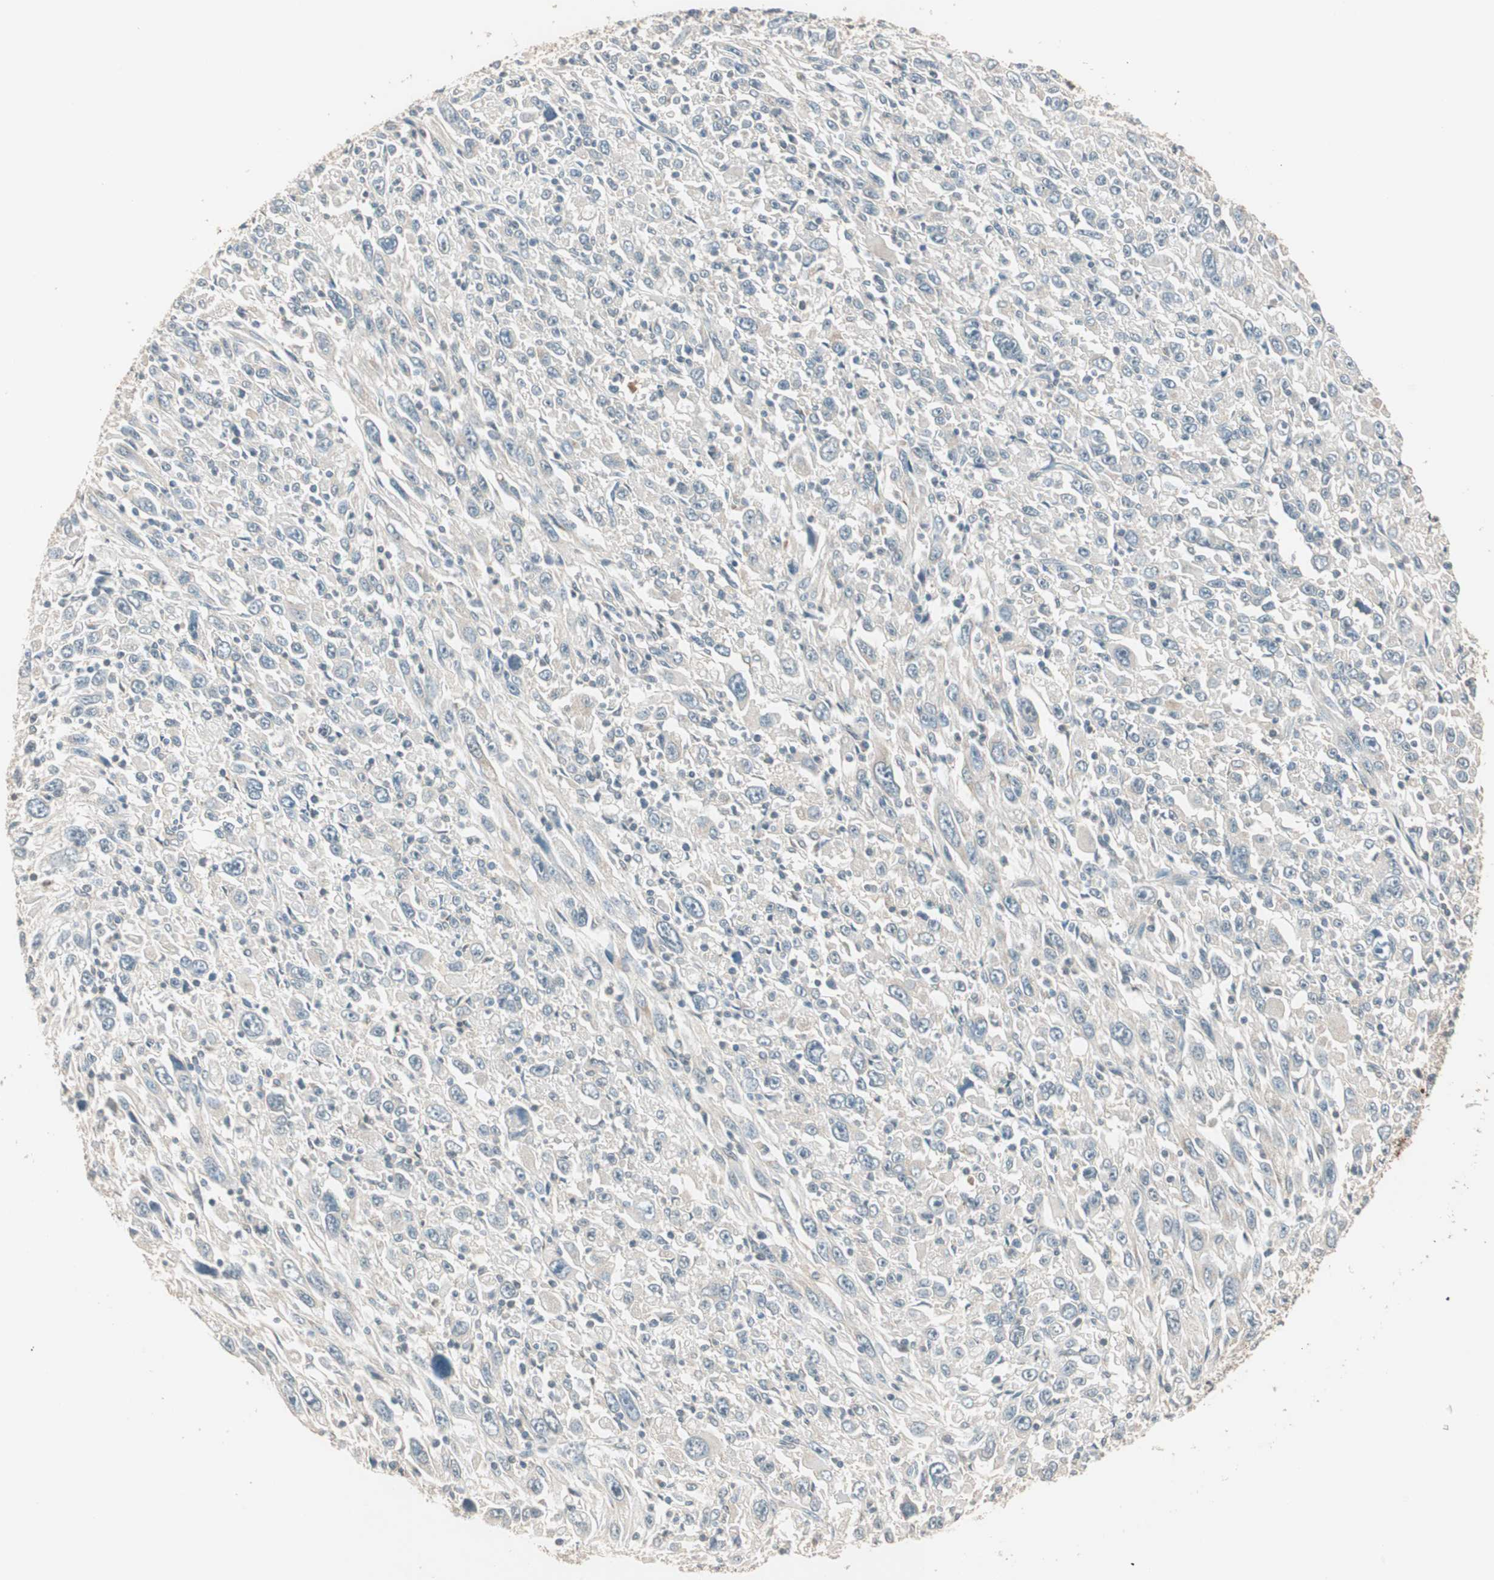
{"staining": {"intensity": "negative", "quantity": "none", "location": "none"}, "tissue": "melanoma", "cell_type": "Tumor cells", "image_type": "cancer", "snomed": [{"axis": "morphology", "description": "Malignant melanoma, Metastatic site"}, {"axis": "topography", "description": "Skin"}], "caption": "Melanoma was stained to show a protein in brown. There is no significant expression in tumor cells. (DAB immunohistochemistry with hematoxylin counter stain).", "gene": "TRIM21", "patient": {"sex": "female", "age": 56}}